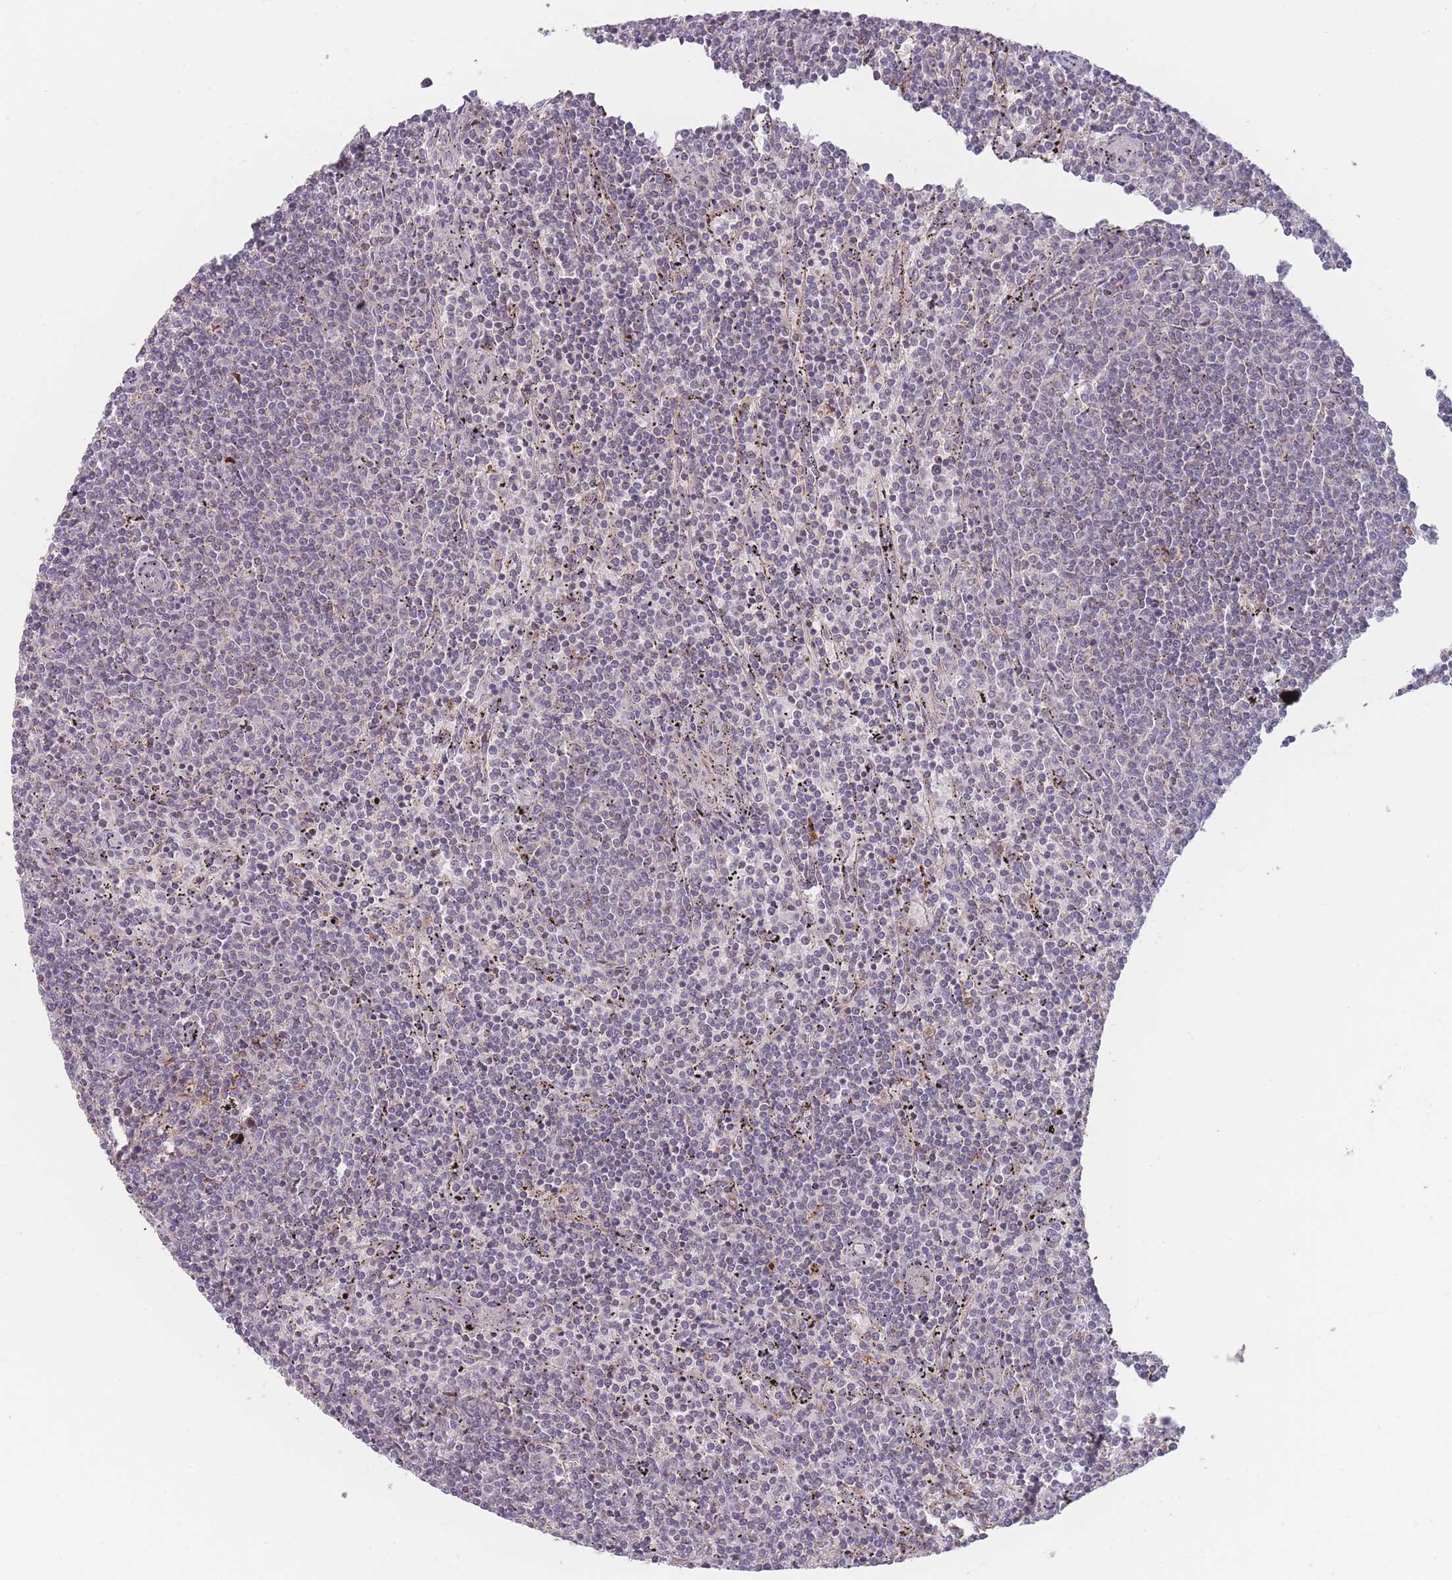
{"staining": {"intensity": "negative", "quantity": "none", "location": "none"}, "tissue": "lymphoma", "cell_type": "Tumor cells", "image_type": "cancer", "snomed": [{"axis": "morphology", "description": "Malignant lymphoma, non-Hodgkin's type, Low grade"}, {"axis": "topography", "description": "Spleen"}], "caption": "Immunohistochemical staining of human lymphoma reveals no significant positivity in tumor cells. (Brightfield microscopy of DAB immunohistochemistry at high magnification).", "gene": "TMEM232", "patient": {"sex": "female", "age": 50}}